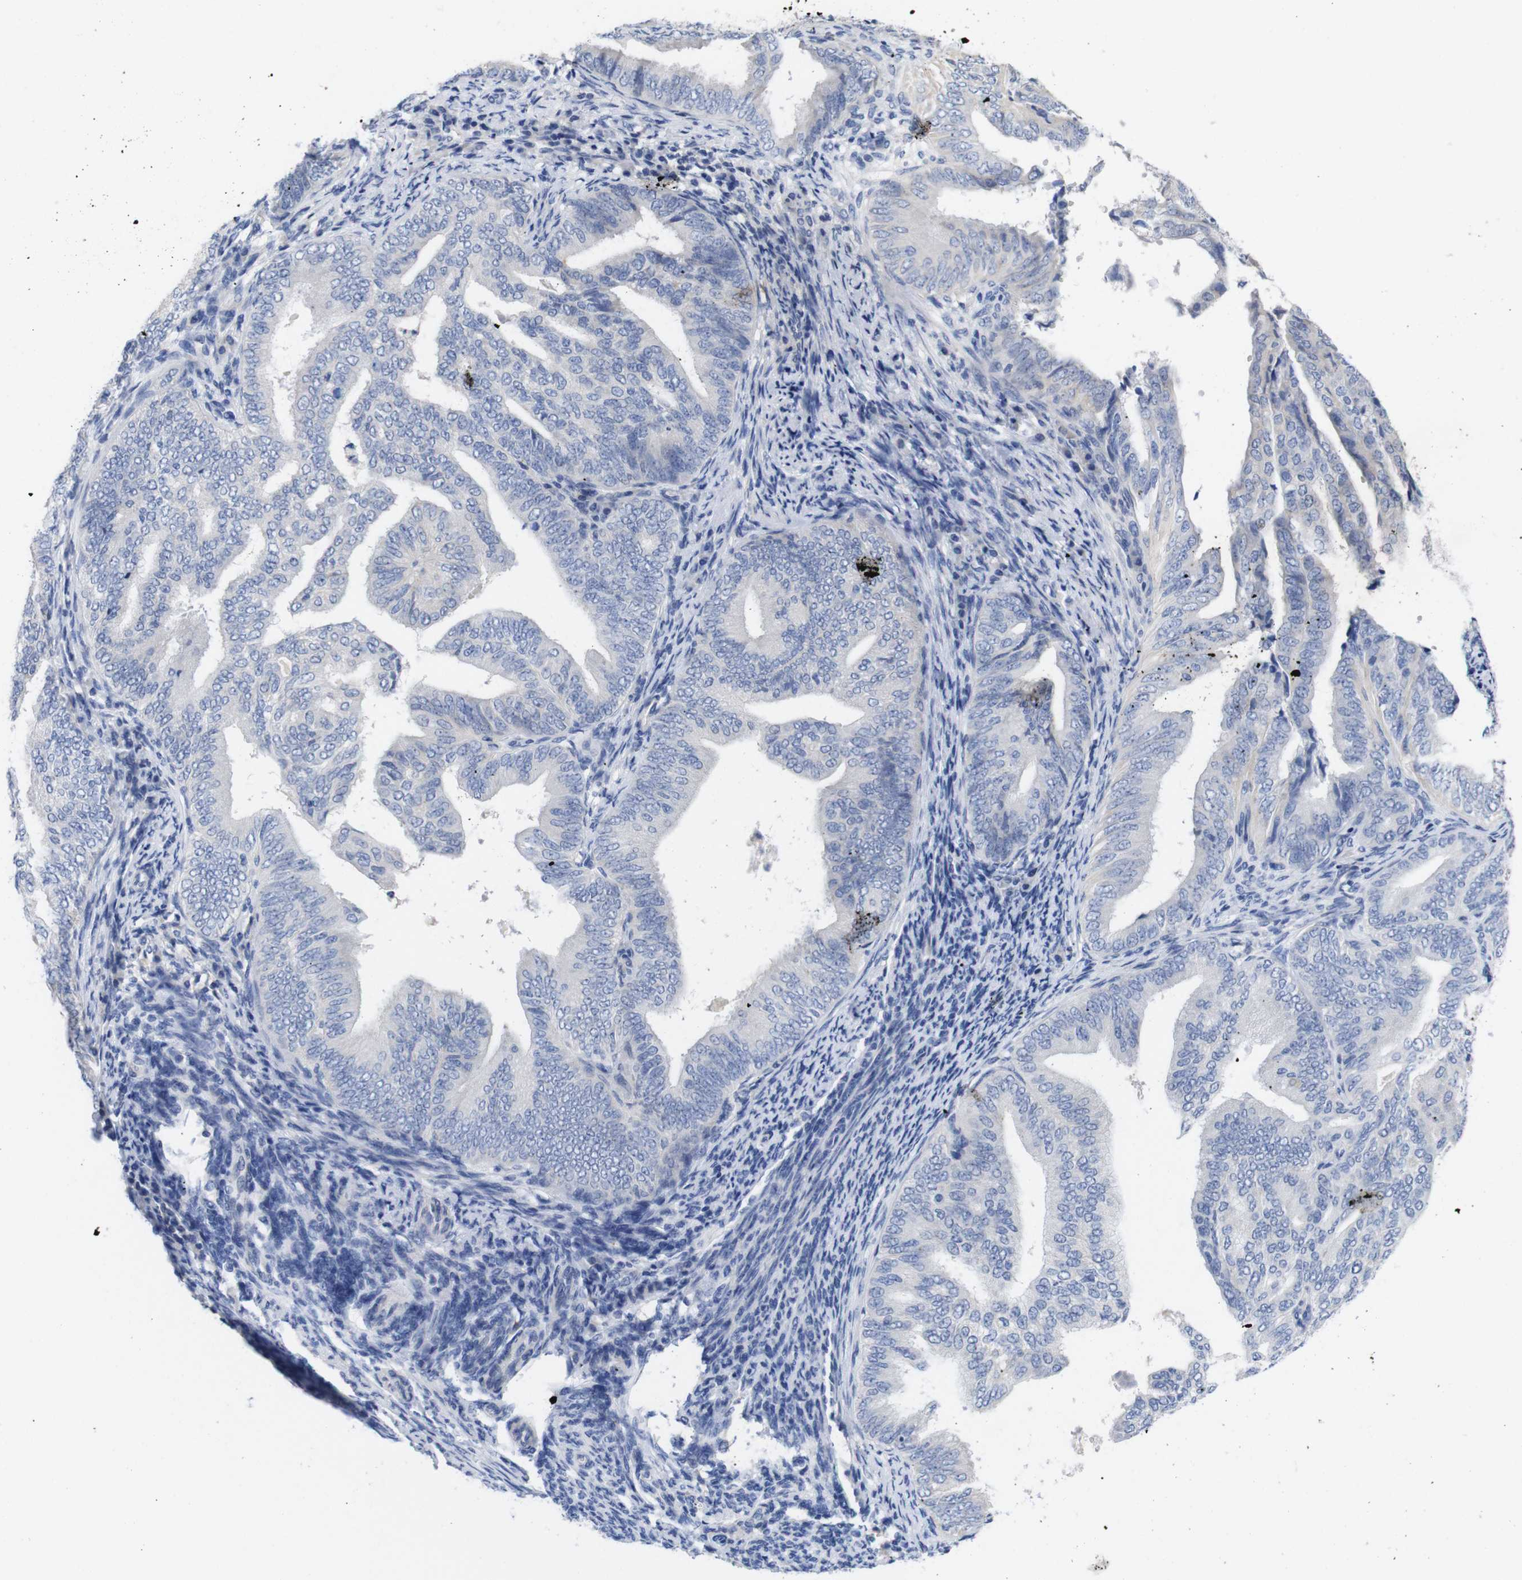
{"staining": {"intensity": "negative", "quantity": "none", "location": "none"}, "tissue": "endometrial cancer", "cell_type": "Tumor cells", "image_type": "cancer", "snomed": [{"axis": "morphology", "description": "Adenocarcinoma, NOS"}, {"axis": "topography", "description": "Endometrium"}], "caption": "Photomicrograph shows no significant protein expression in tumor cells of endometrial cancer. (DAB (3,3'-diaminobenzidine) IHC, high magnification).", "gene": "TNNI3", "patient": {"sex": "female", "age": 58}}